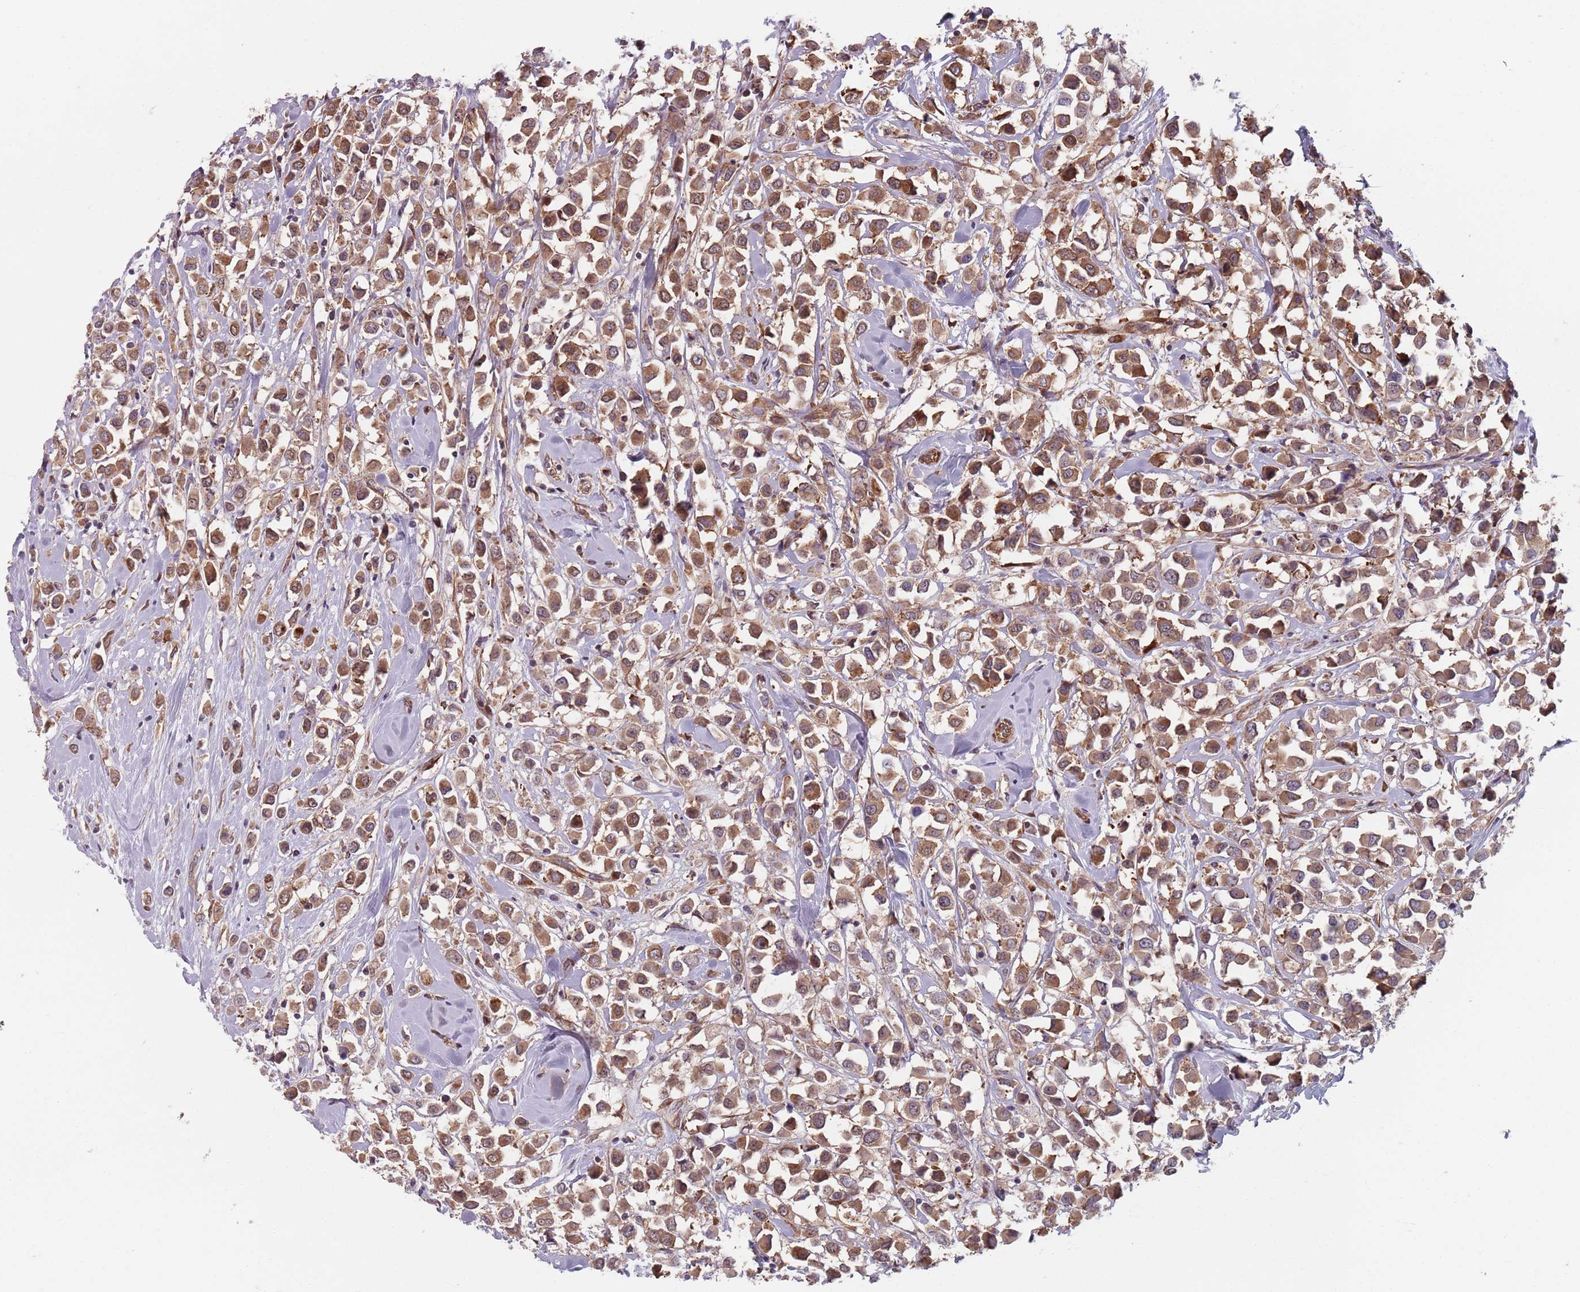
{"staining": {"intensity": "moderate", "quantity": ">75%", "location": "cytoplasmic/membranous"}, "tissue": "breast cancer", "cell_type": "Tumor cells", "image_type": "cancer", "snomed": [{"axis": "morphology", "description": "Duct carcinoma"}, {"axis": "topography", "description": "Breast"}], "caption": "DAB immunohistochemical staining of human invasive ductal carcinoma (breast) exhibits moderate cytoplasmic/membranous protein positivity in about >75% of tumor cells. (Brightfield microscopy of DAB IHC at high magnification).", "gene": "NOTCH3", "patient": {"sex": "female", "age": 87}}